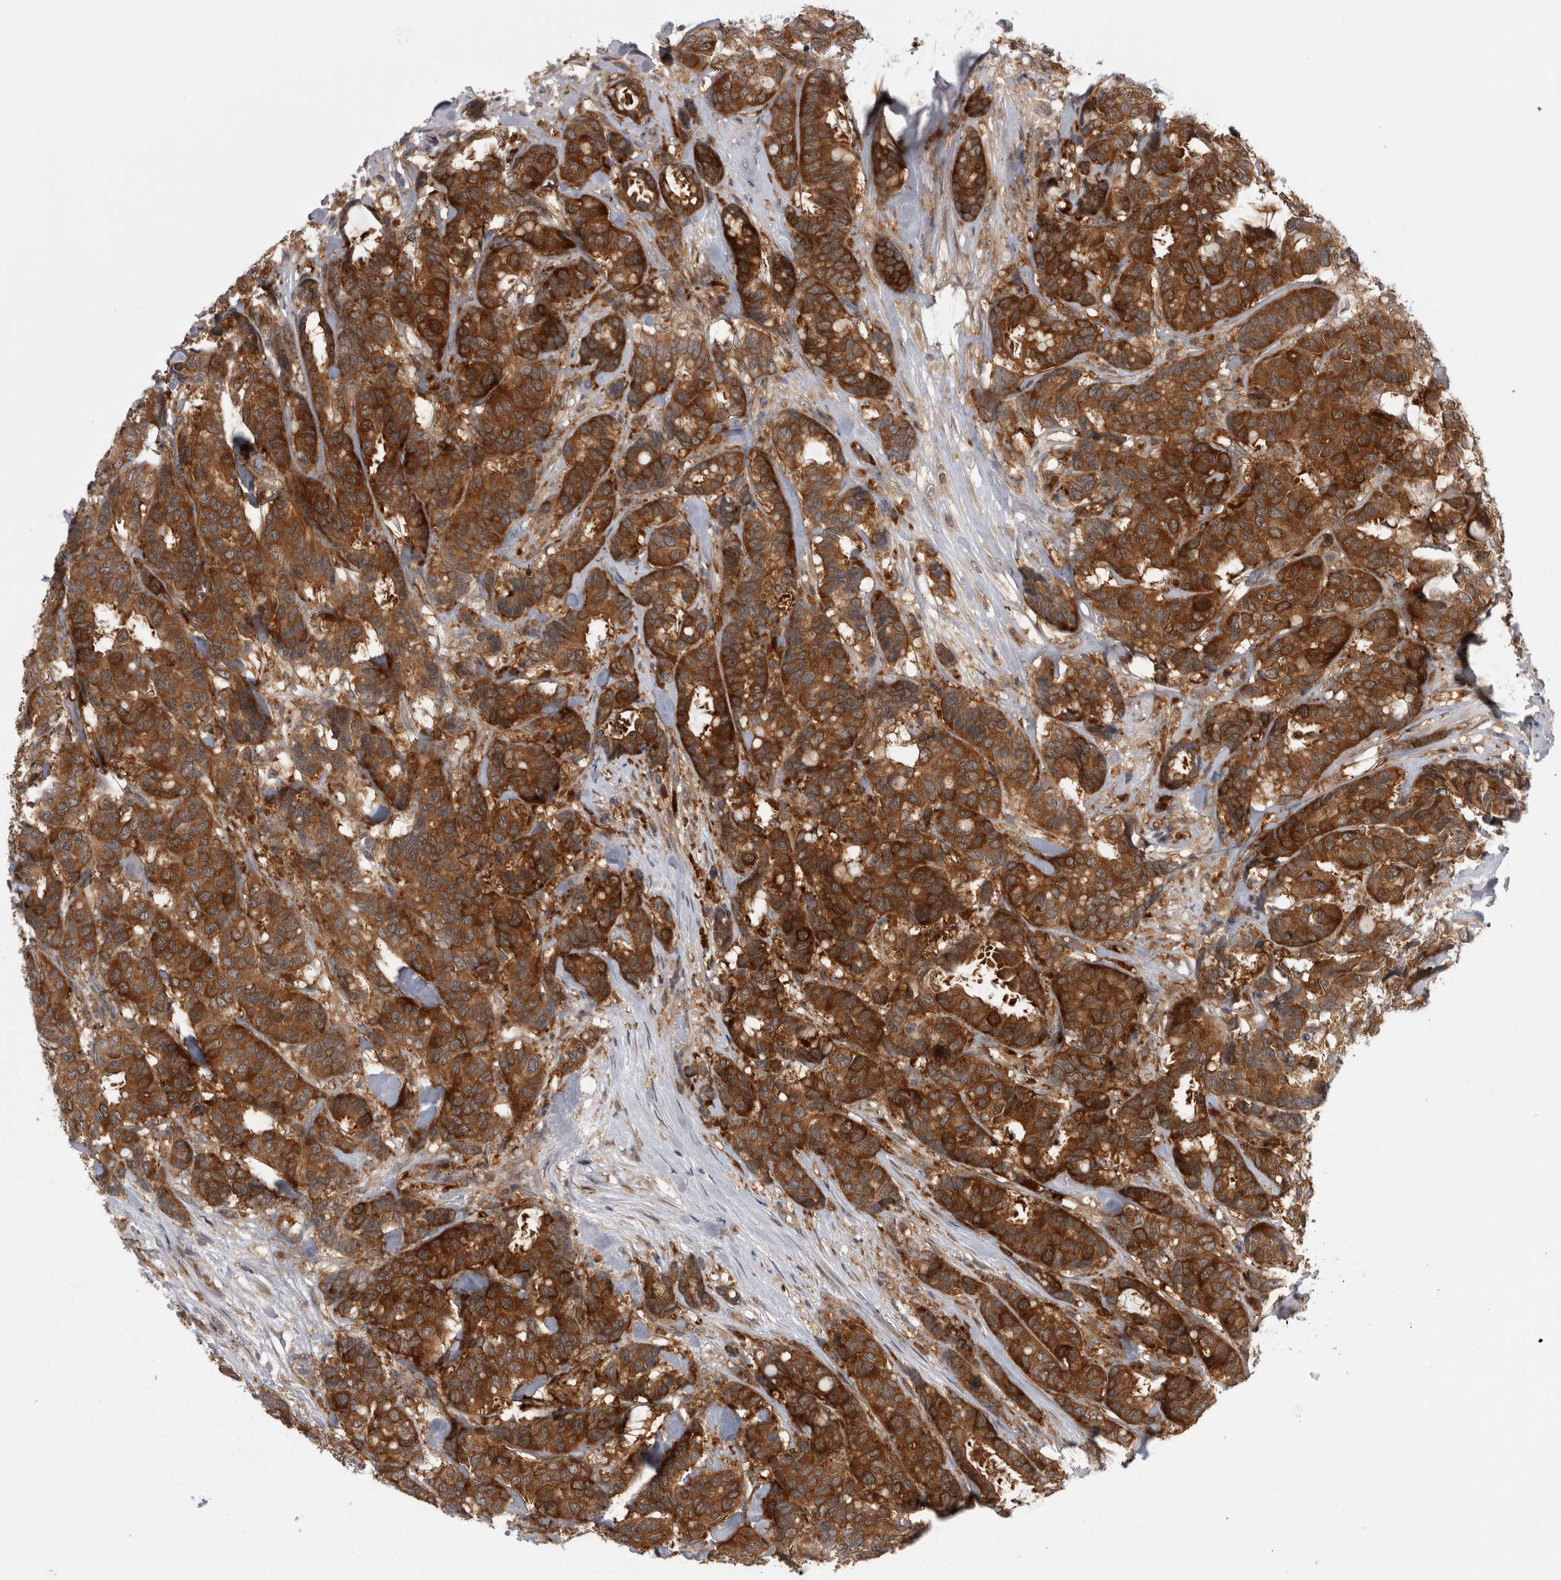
{"staining": {"intensity": "strong", "quantity": ">75%", "location": "cytoplasmic/membranous"}, "tissue": "breast cancer", "cell_type": "Tumor cells", "image_type": "cancer", "snomed": [{"axis": "morphology", "description": "Duct carcinoma"}, {"axis": "topography", "description": "Breast"}], "caption": "Human breast cancer (invasive ductal carcinoma) stained with a protein marker displays strong staining in tumor cells.", "gene": "CACYBP", "patient": {"sex": "female", "age": 87}}